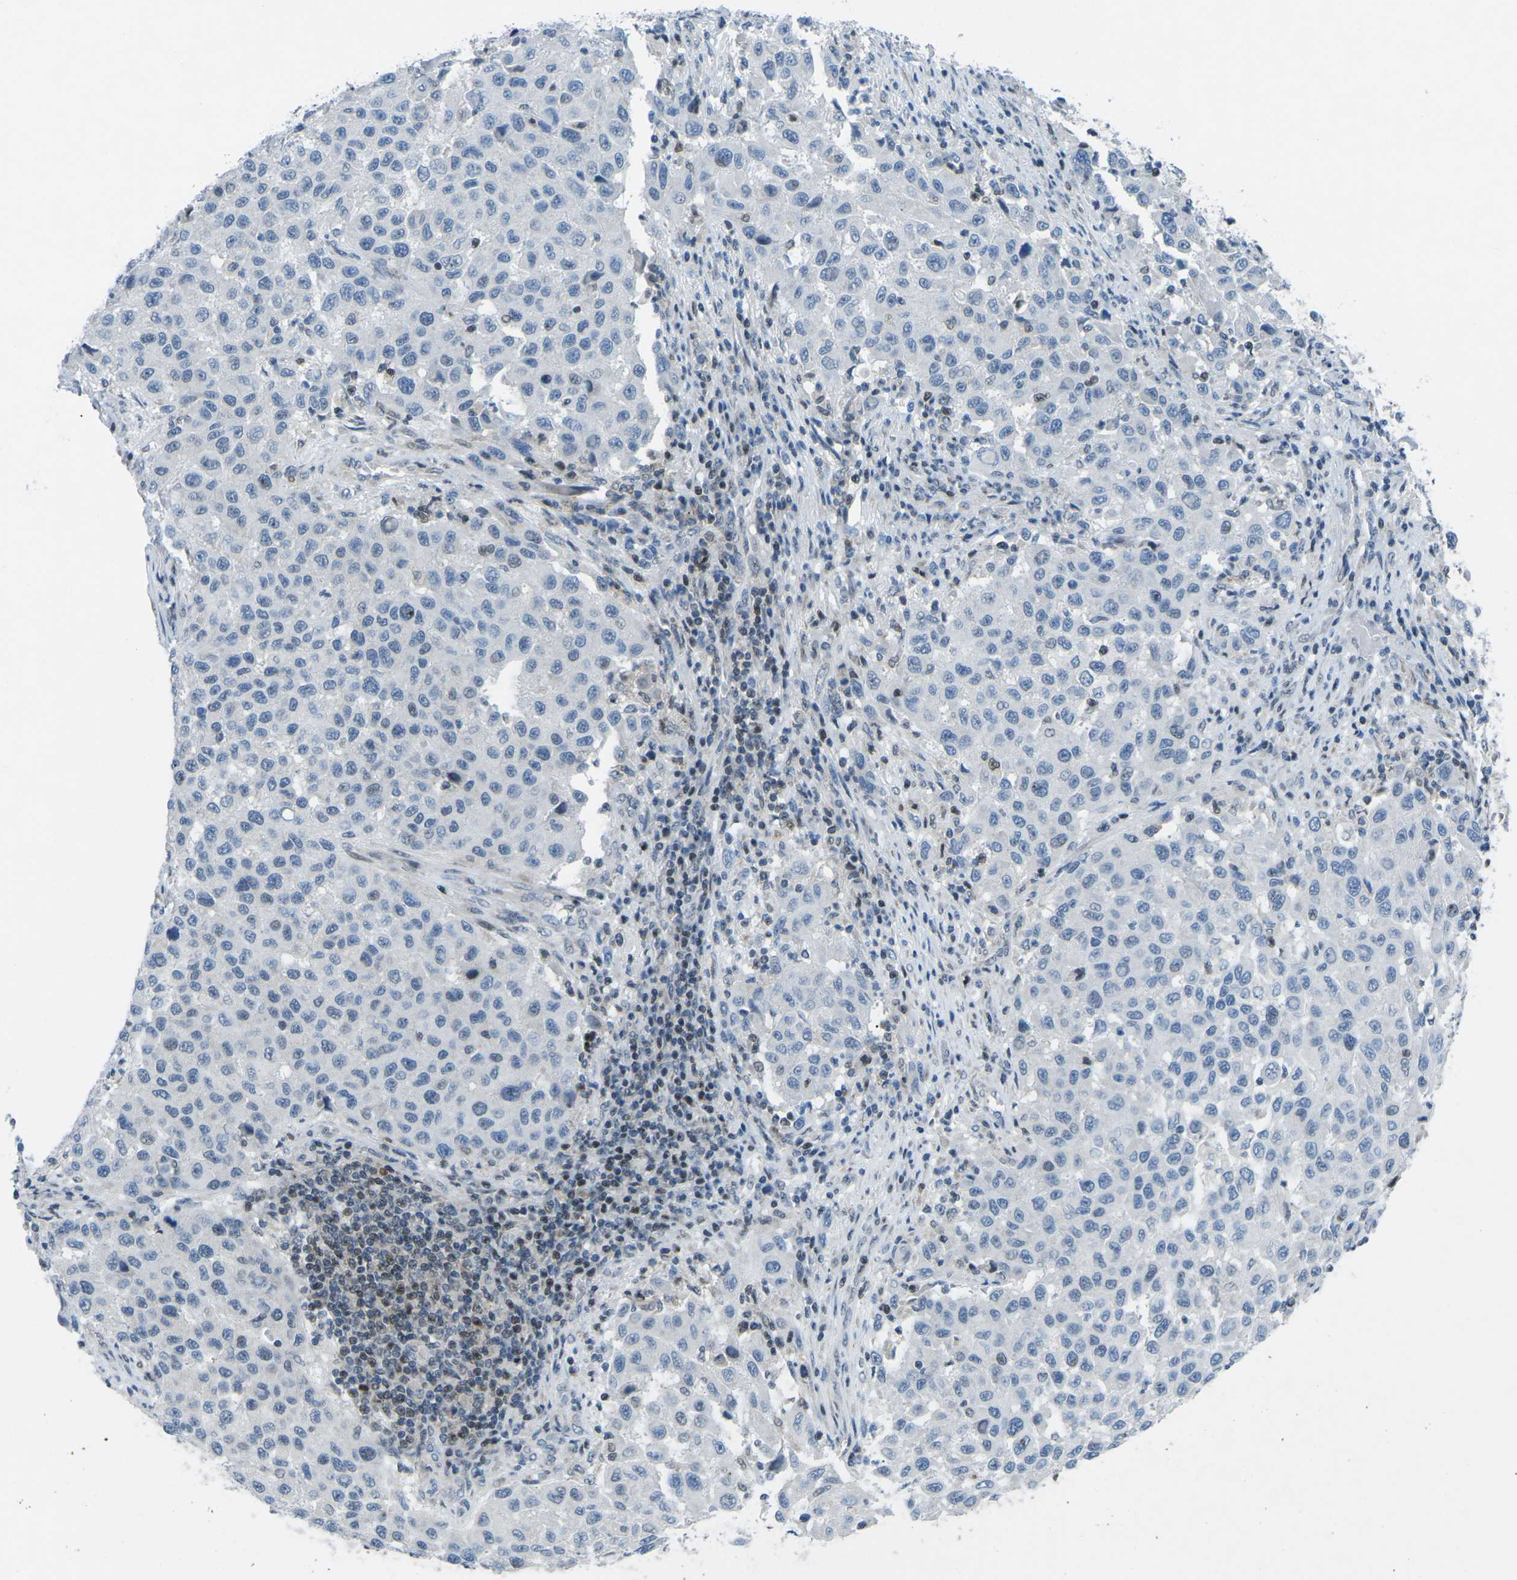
{"staining": {"intensity": "negative", "quantity": "none", "location": "none"}, "tissue": "melanoma", "cell_type": "Tumor cells", "image_type": "cancer", "snomed": [{"axis": "morphology", "description": "Malignant melanoma, Metastatic site"}, {"axis": "topography", "description": "Lymph node"}], "caption": "High magnification brightfield microscopy of melanoma stained with DAB (brown) and counterstained with hematoxylin (blue): tumor cells show no significant staining.", "gene": "MBNL1", "patient": {"sex": "male", "age": 61}}